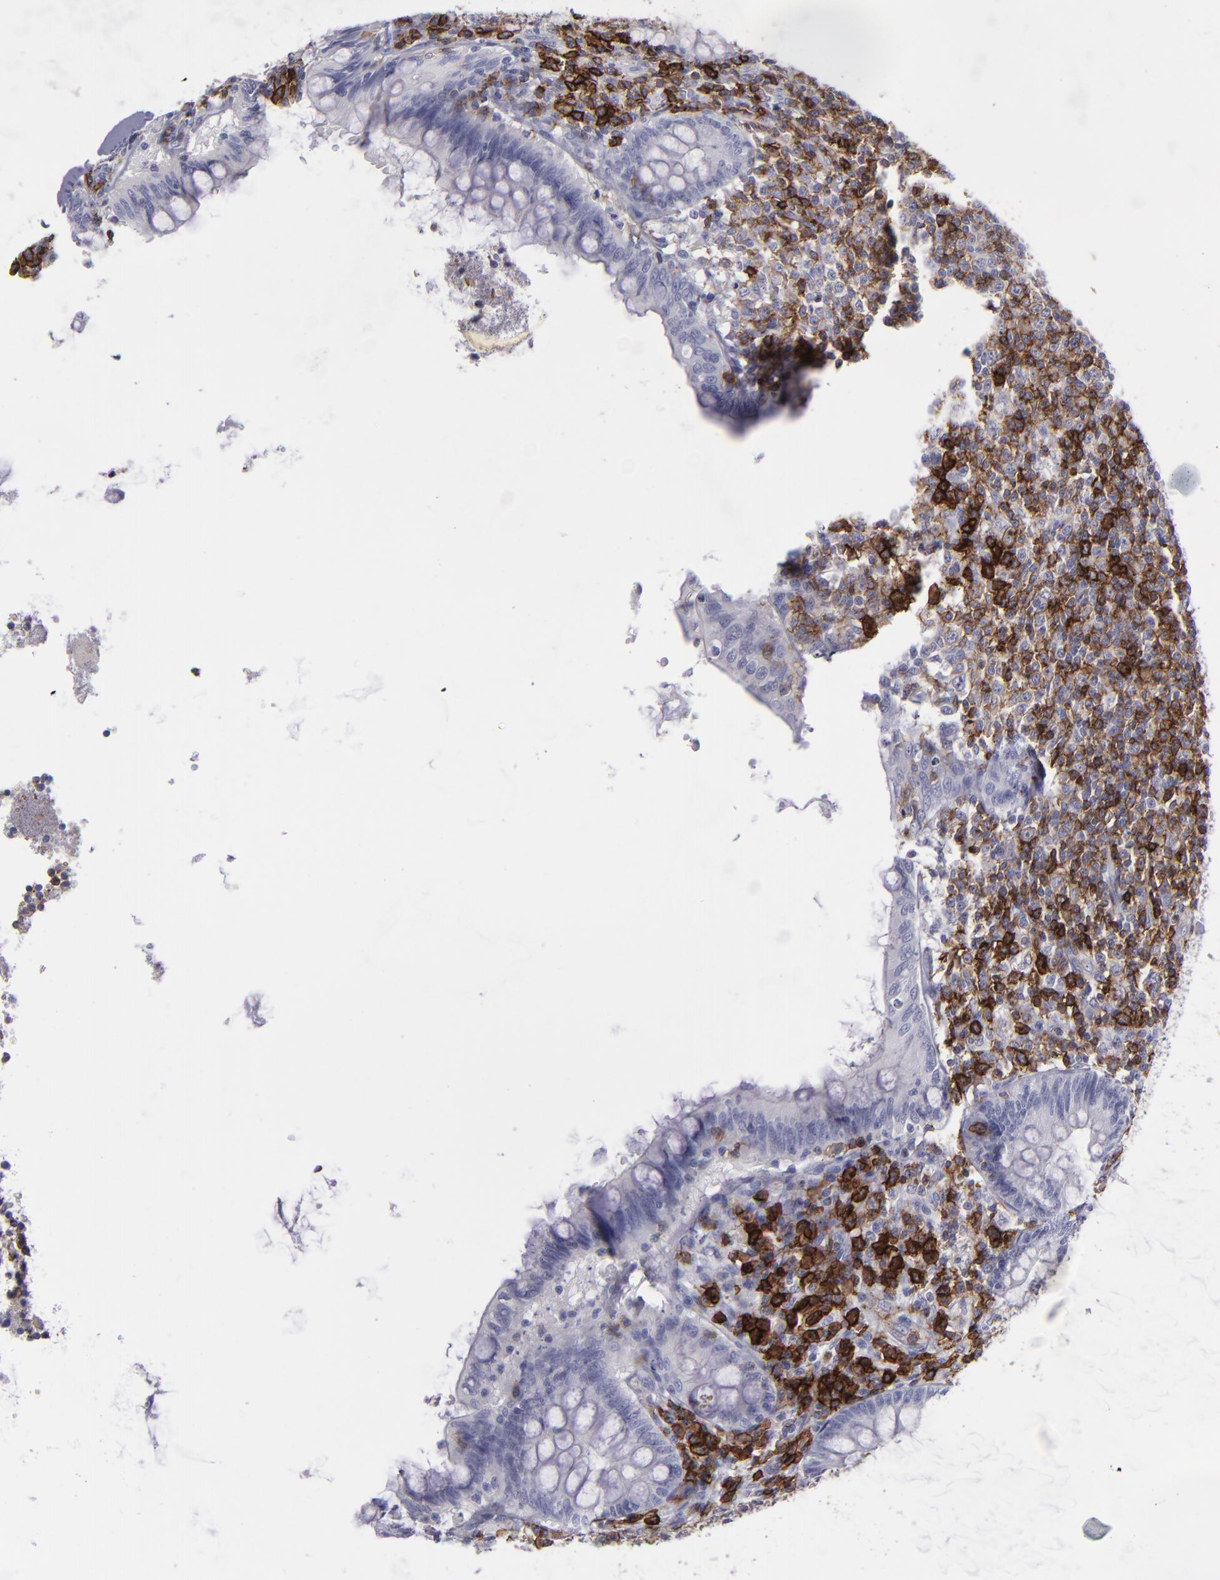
{"staining": {"intensity": "negative", "quantity": "none", "location": "none"}, "tissue": "appendix", "cell_type": "Glandular cells", "image_type": "normal", "snomed": [{"axis": "morphology", "description": "Normal tissue, NOS"}, {"axis": "topography", "description": "Appendix"}], "caption": "Immunohistochemical staining of normal human appendix demonstrates no significant staining in glandular cells. Nuclei are stained in blue.", "gene": "CD27", "patient": {"sex": "female", "age": 66}}